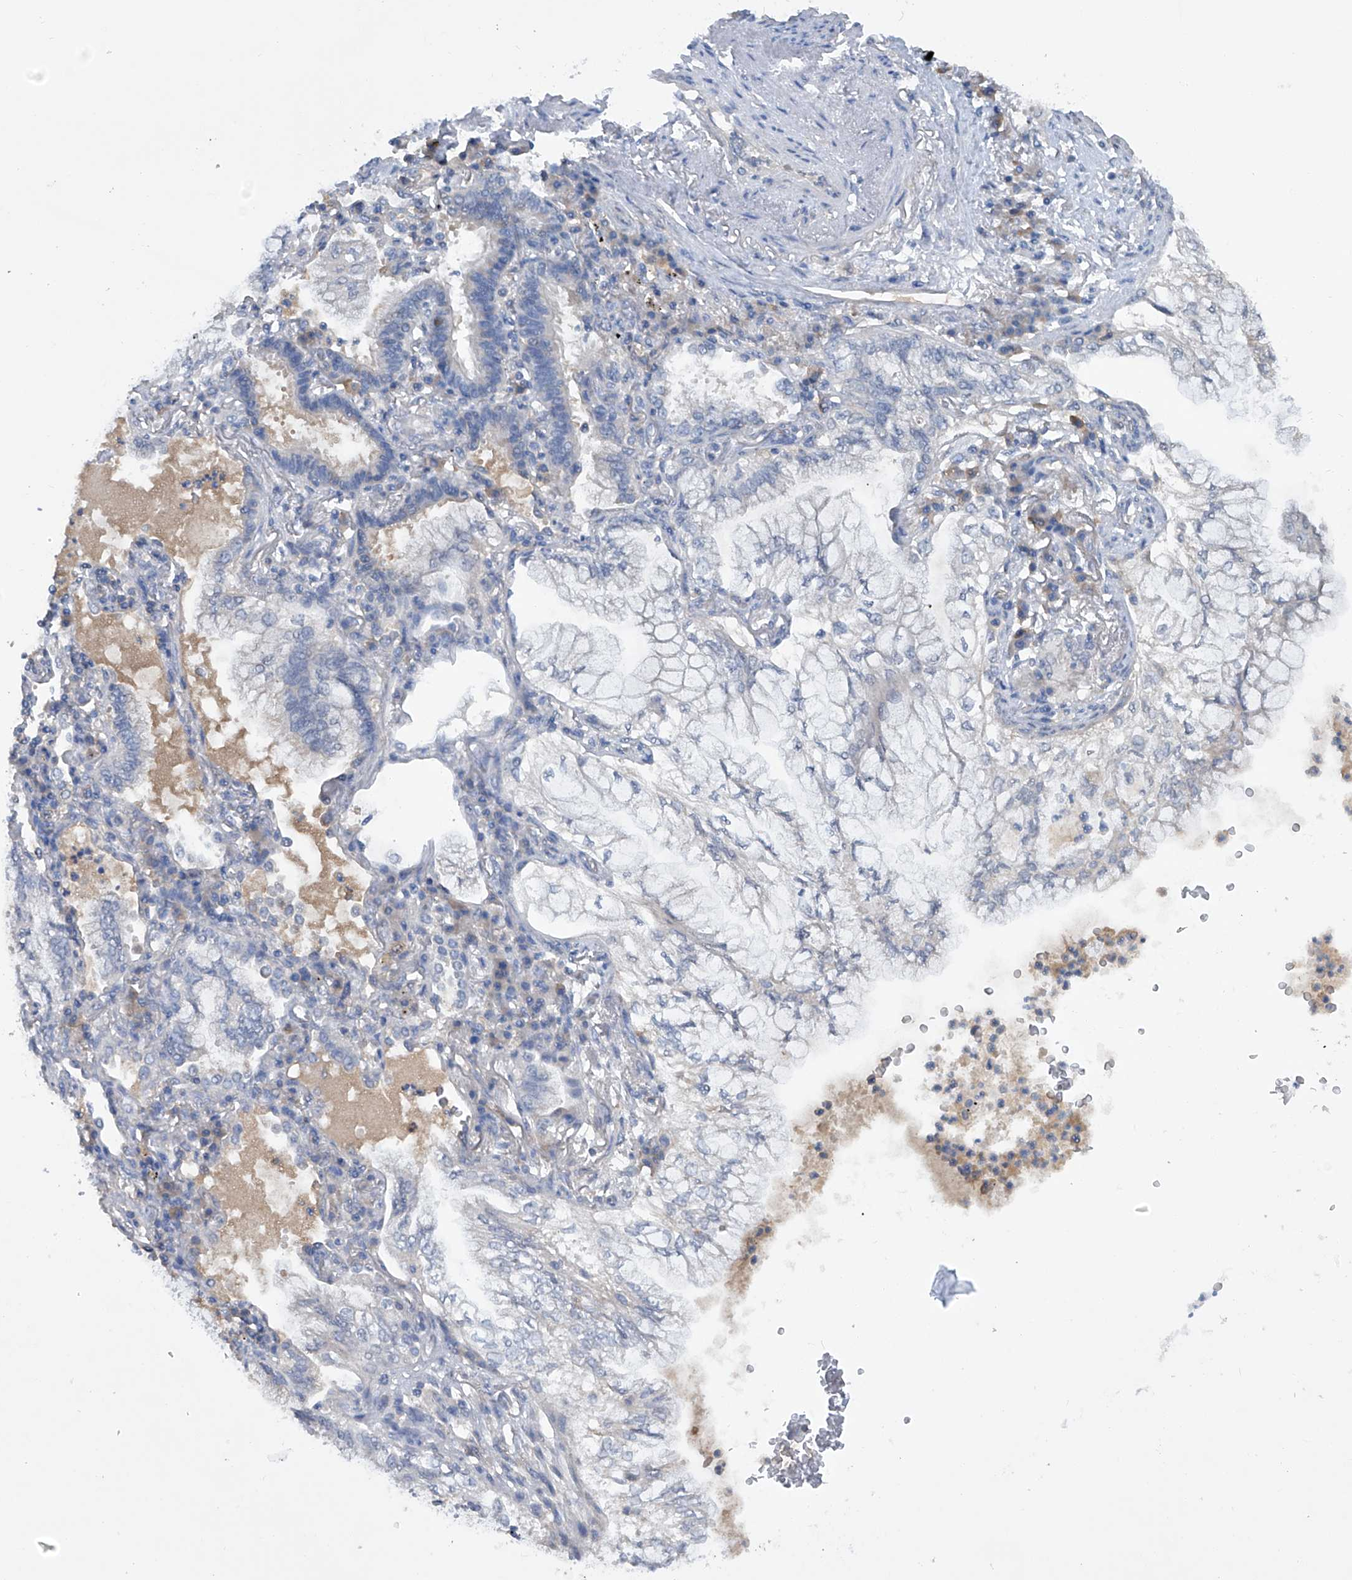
{"staining": {"intensity": "negative", "quantity": "none", "location": "none"}, "tissue": "lung cancer", "cell_type": "Tumor cells", "image_type": "cancer", "snomed": [{"axis": "morphology", "description": "Adenocarcinoma, NOS"}, {"axis": "topography", "description": "Lung"}], "caption": "DAB immunohistochemical staining of lung cancer (adenocarcinoma) displays no significant staining in tumor cells.", "gene": "PCSK5", "patient": {"sex": "female", "age": 70}}